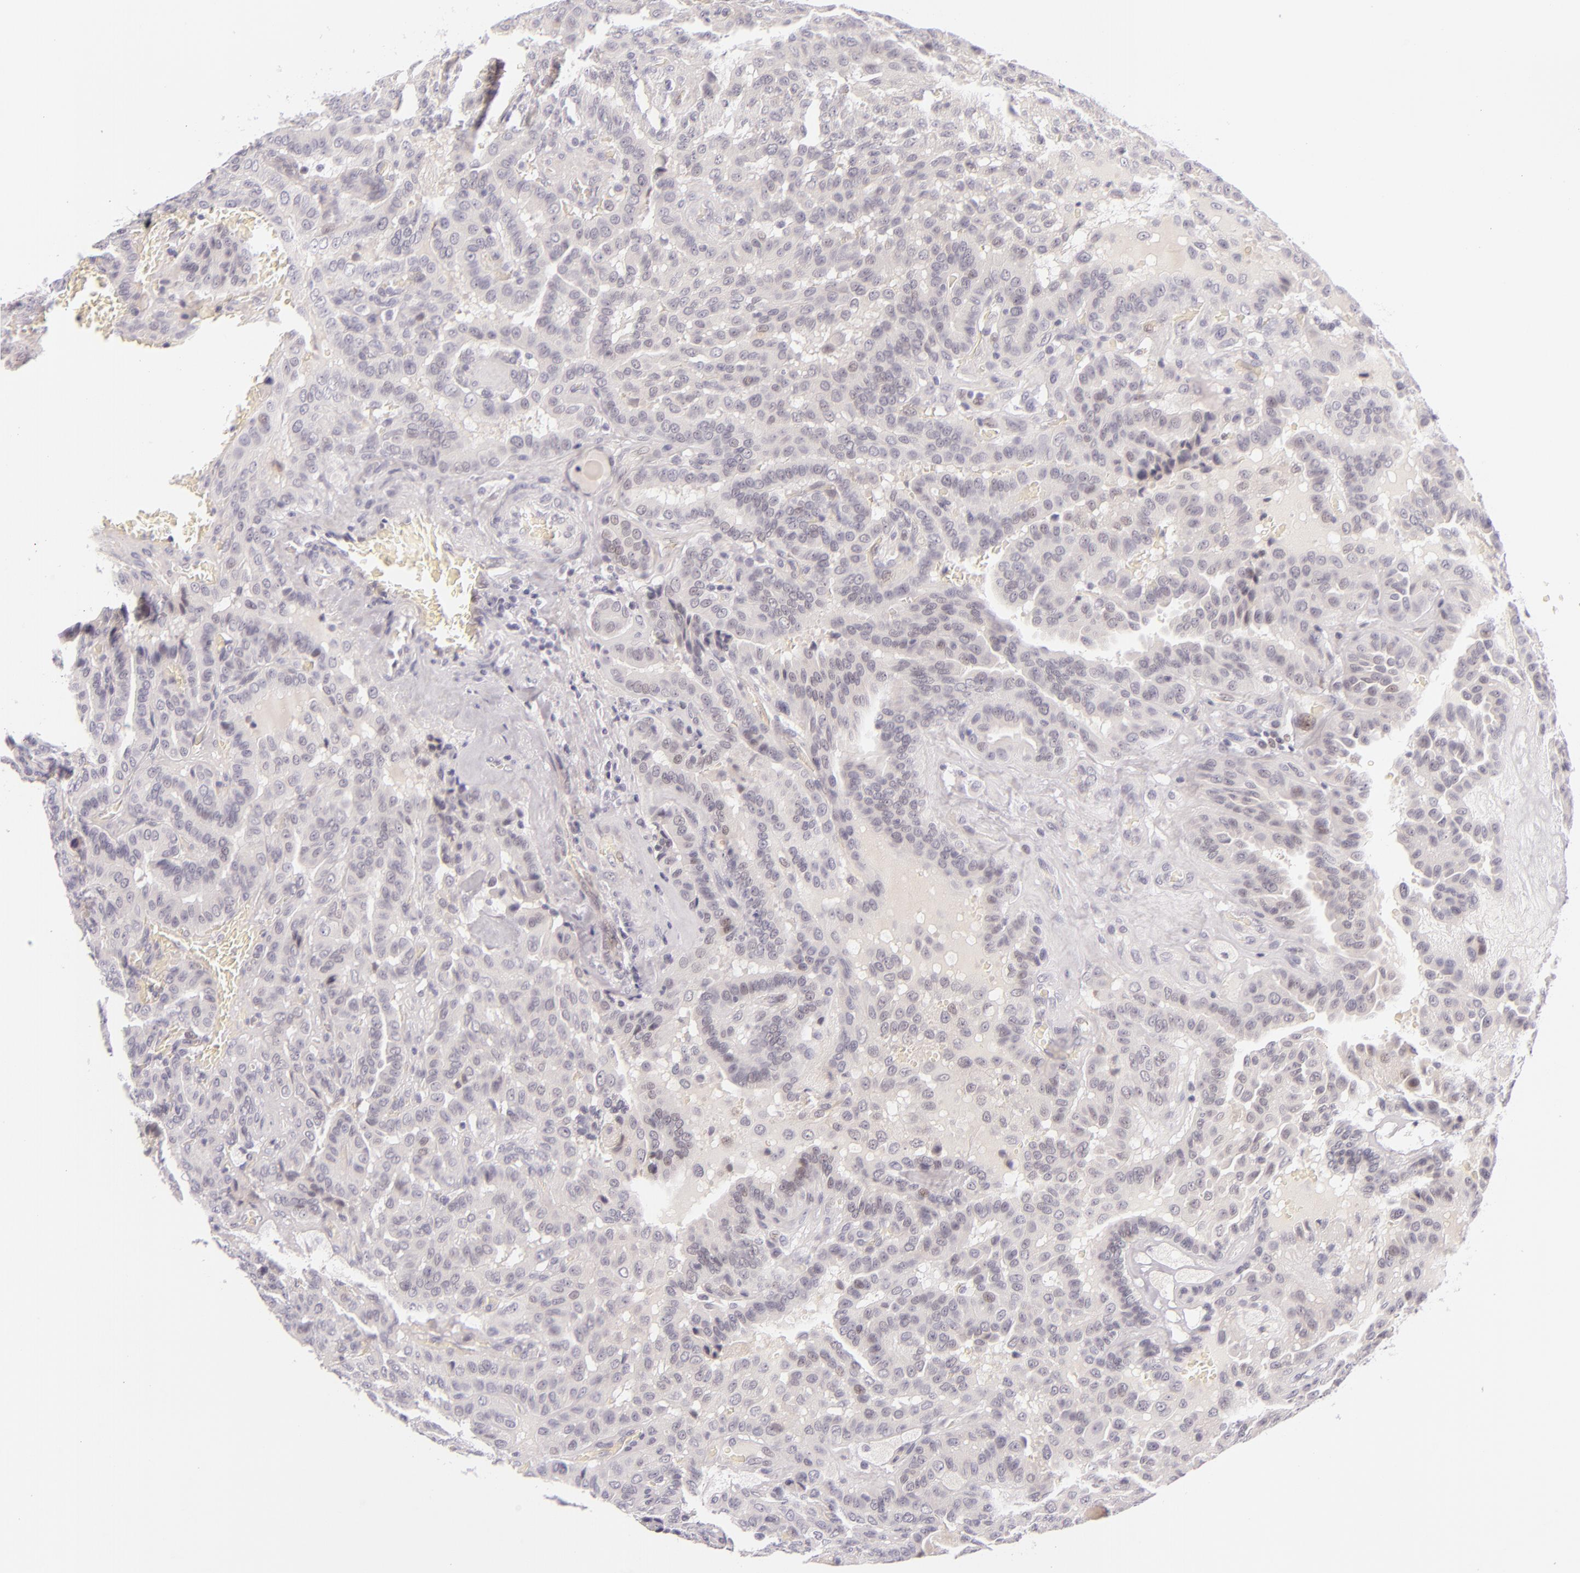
{"staining": {"intensity": "negative", "quantity": "none", "location": "none"}, "tissue": "thyroid cancer", "cell_type": "Tumor cells", "image_type": "cancer", "snomed": [{"axis": "morphology", "description": "Papillary adenocarcinoma, NOS"}, {"axis": "topography", "description": "Thyroid gland"}], "caption": "IHC image of neoplastic tissue: human thyroid papillary adenocarcinoma stained with DAB demonstrates no significant protein positivity in tumor cells.", "gene": "BCL3", "patient": {"sex": "male", "age": 87}}